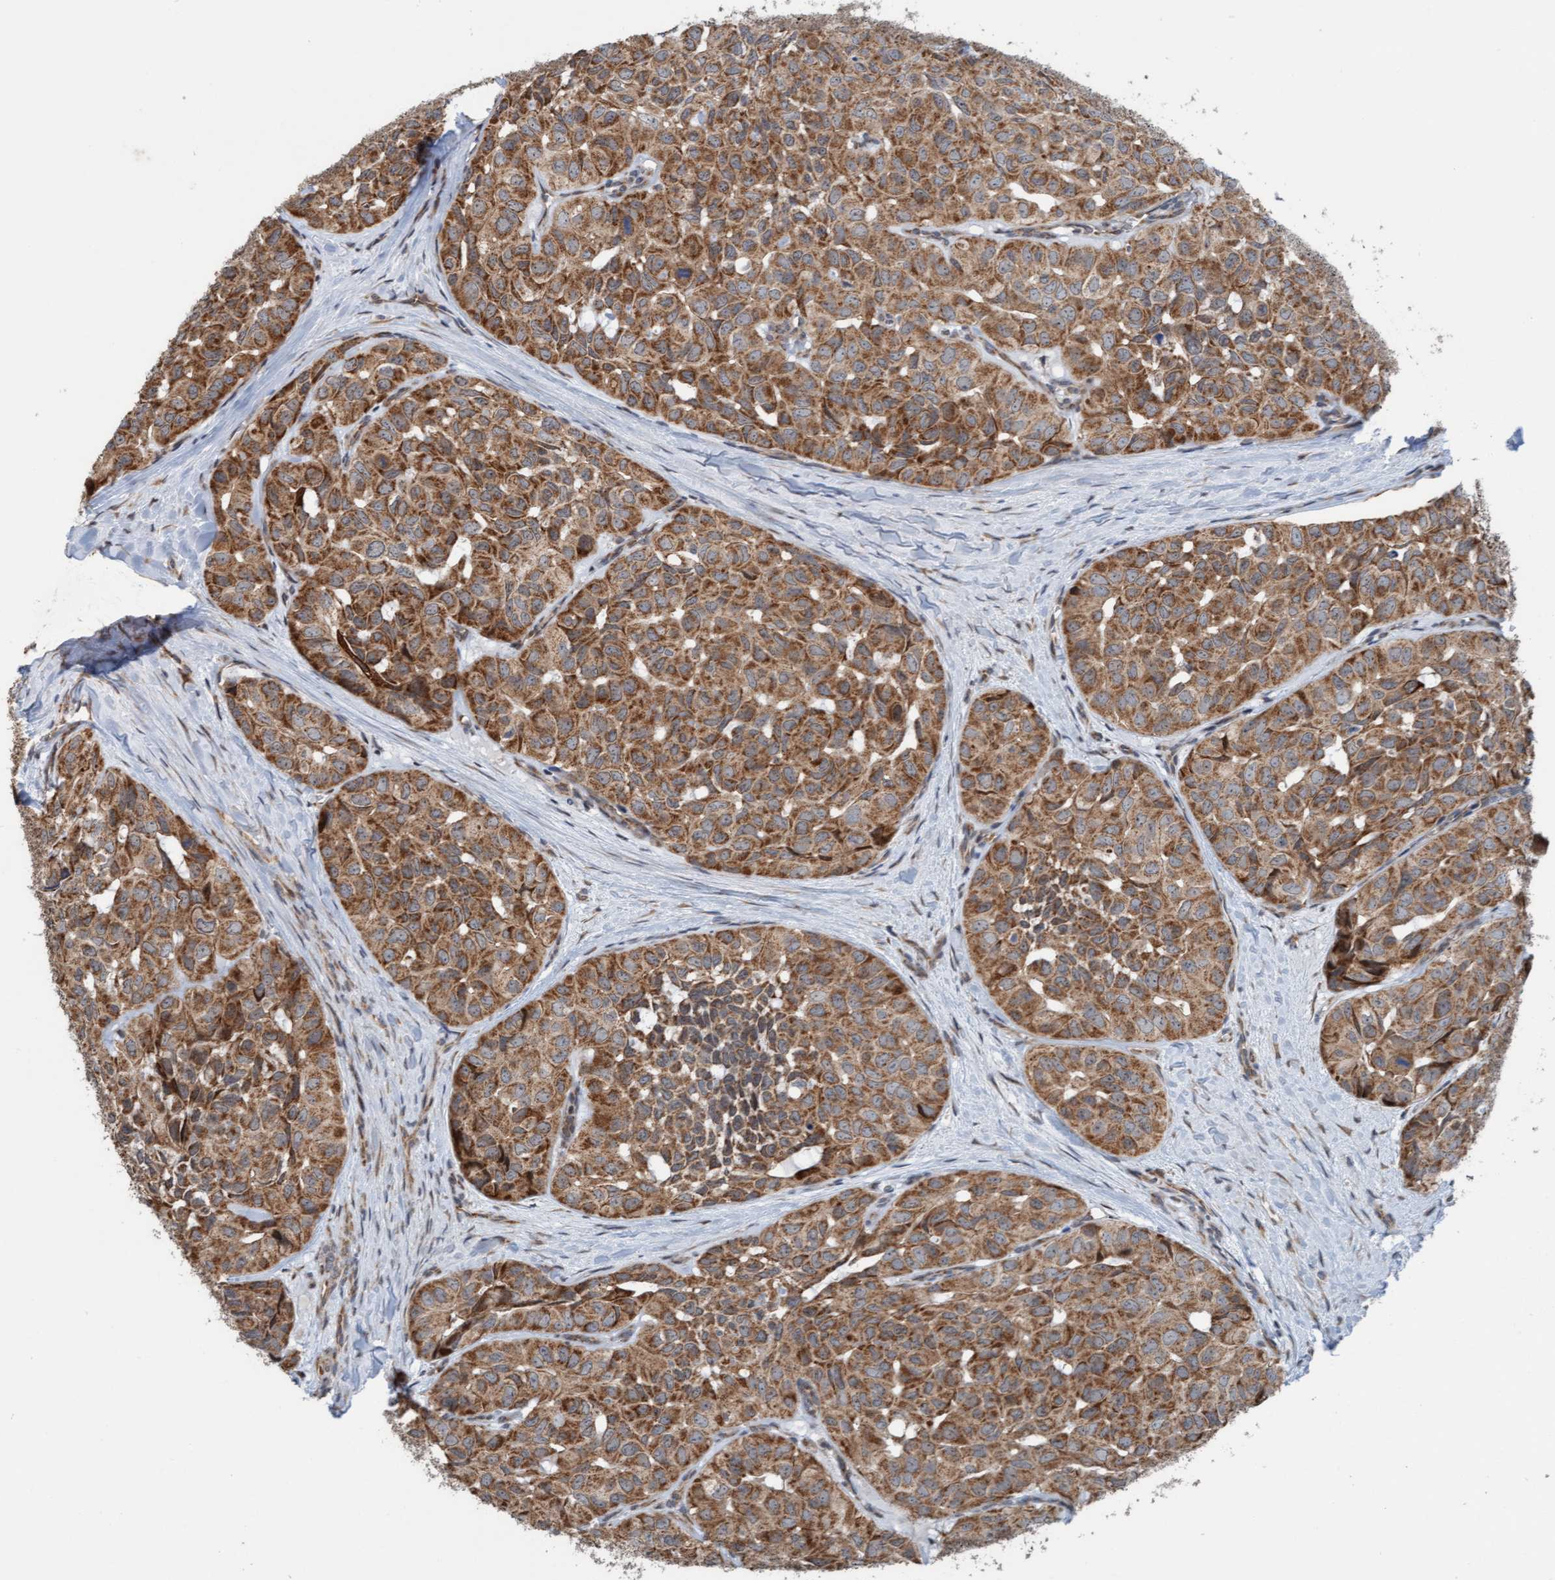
{"staining": {"intensity": "strong", "quantity": ">75%", "location": "cytoplasmic/membranous"}, "tissue": "head and neck cancer", "cell_type": "Tumor cells", "image_type": "cancer", "snomed": [{"axis": "morphology", "description": "Adenocarcinoma, NOS"}, {"axis": "topography", "description": "Salivary gland, NOS"}, {"axis": "topography", "description": "Head-Neck"}], "caption": "A high amount of strong cytoplasmic/membranous positivity is seen in approximately >75% of tumor cells in head and neck adenocarcinoma tissue. (IHC, brightfield microscopy, high magnification).", "gene": "ZNF566", "patient": {"sex": "female", "age": 76}}